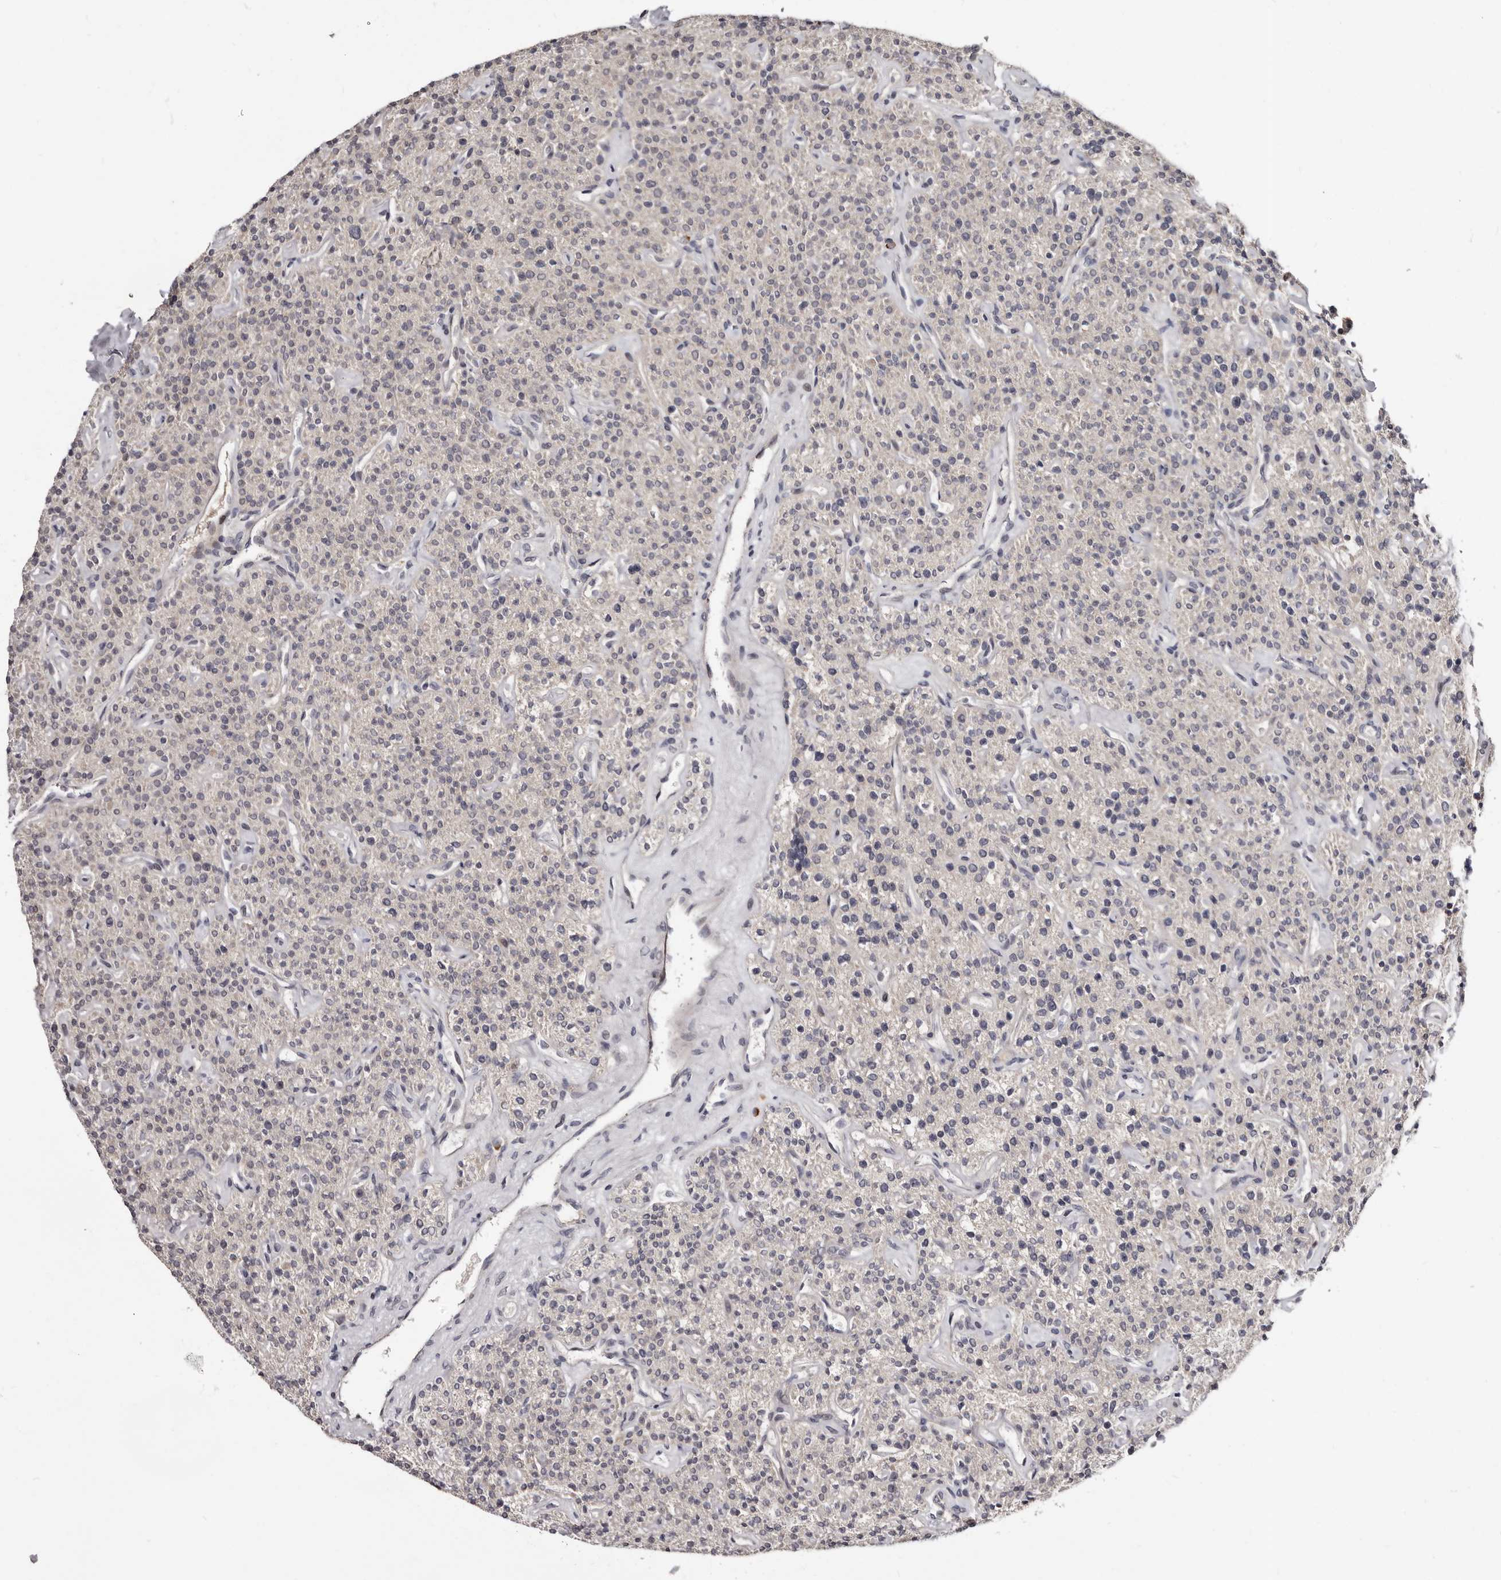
{"staining": {"intensity": "moderate", "quantity": "25%-75%", "location": "cytoplasmic/membranous"}, "tissue": "parathyroid gland", "cell_type": "Glandular cells", "image_type": "normal", "snomed": [{"axis": "morphology", "description": "Normal tissue, NOS"}, {"axis": "topography", "description": "Parathyroid gland"}], "caption": "Moderate cytoplasmic/membranous positivity for a protein is identified in approximately 25%-75% of glandular cells of unremarkable parathyroid gland using IHC.", "gene": "PHF20L1", "patient": {"sex": "male", "age": 46}}